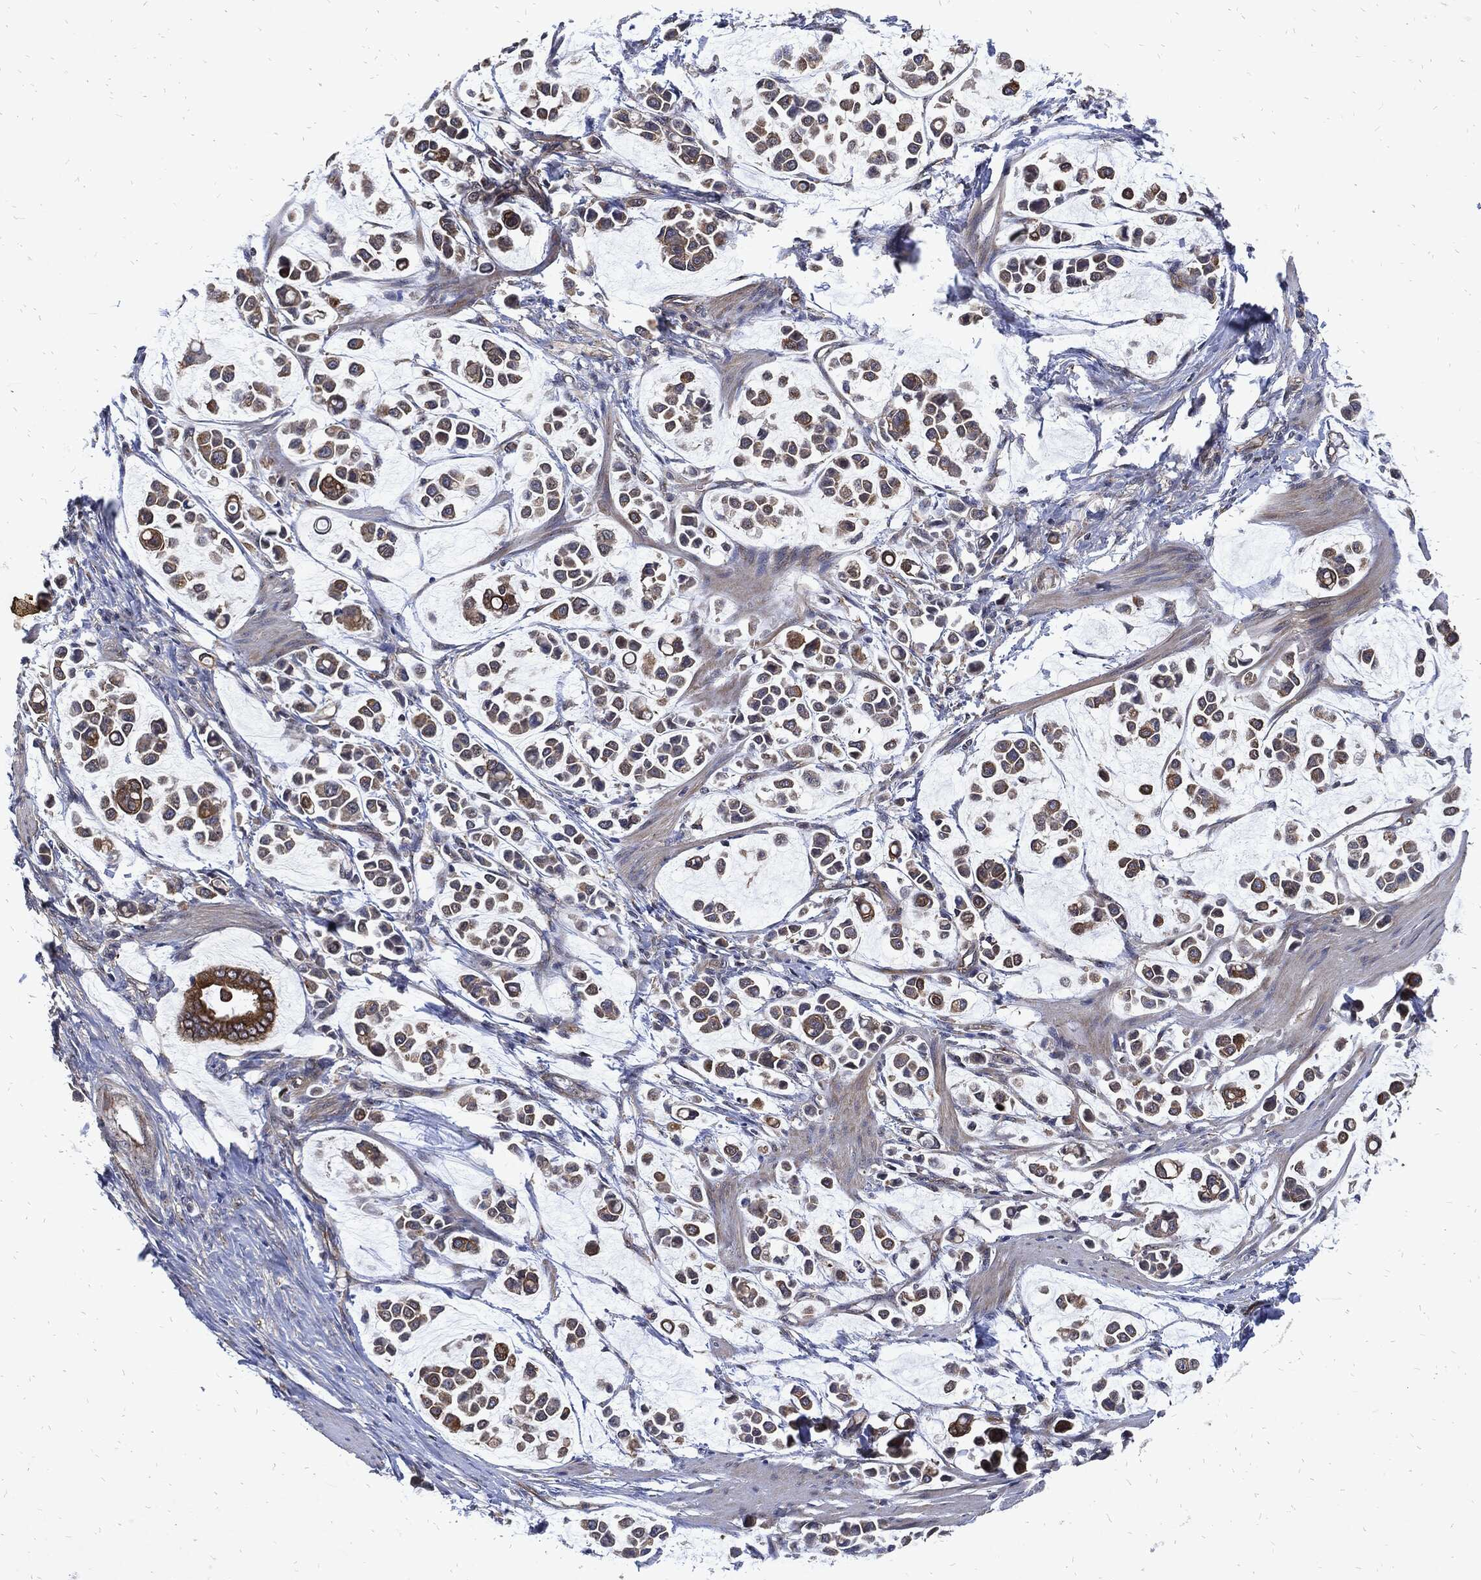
{"staining": {"intensity": "weak", "quantity": "25%-75%", "location": "cytoplasmic/membranous"}, "tissue": "stomach cancer", "cell_type": "Tumor cells", "image_type": "cancer", "snomed": [{"axis": "morphology", "description": "Adenocarcinoma, NOS"}, {"axis": "topography", "description": "Stomach"}], "caption": "Immunohistochemistry (IHC) (DAB) staining of stomach adenocarcinoma shows weak cytoplasmic/membranous protein positivity in about 25%-75% of tumor cells. (brown staining indicates protein expression, while blue staining denotes nuclei).", "gene": "DCTN1", "patient": {"sex": "male", "age": 82}}